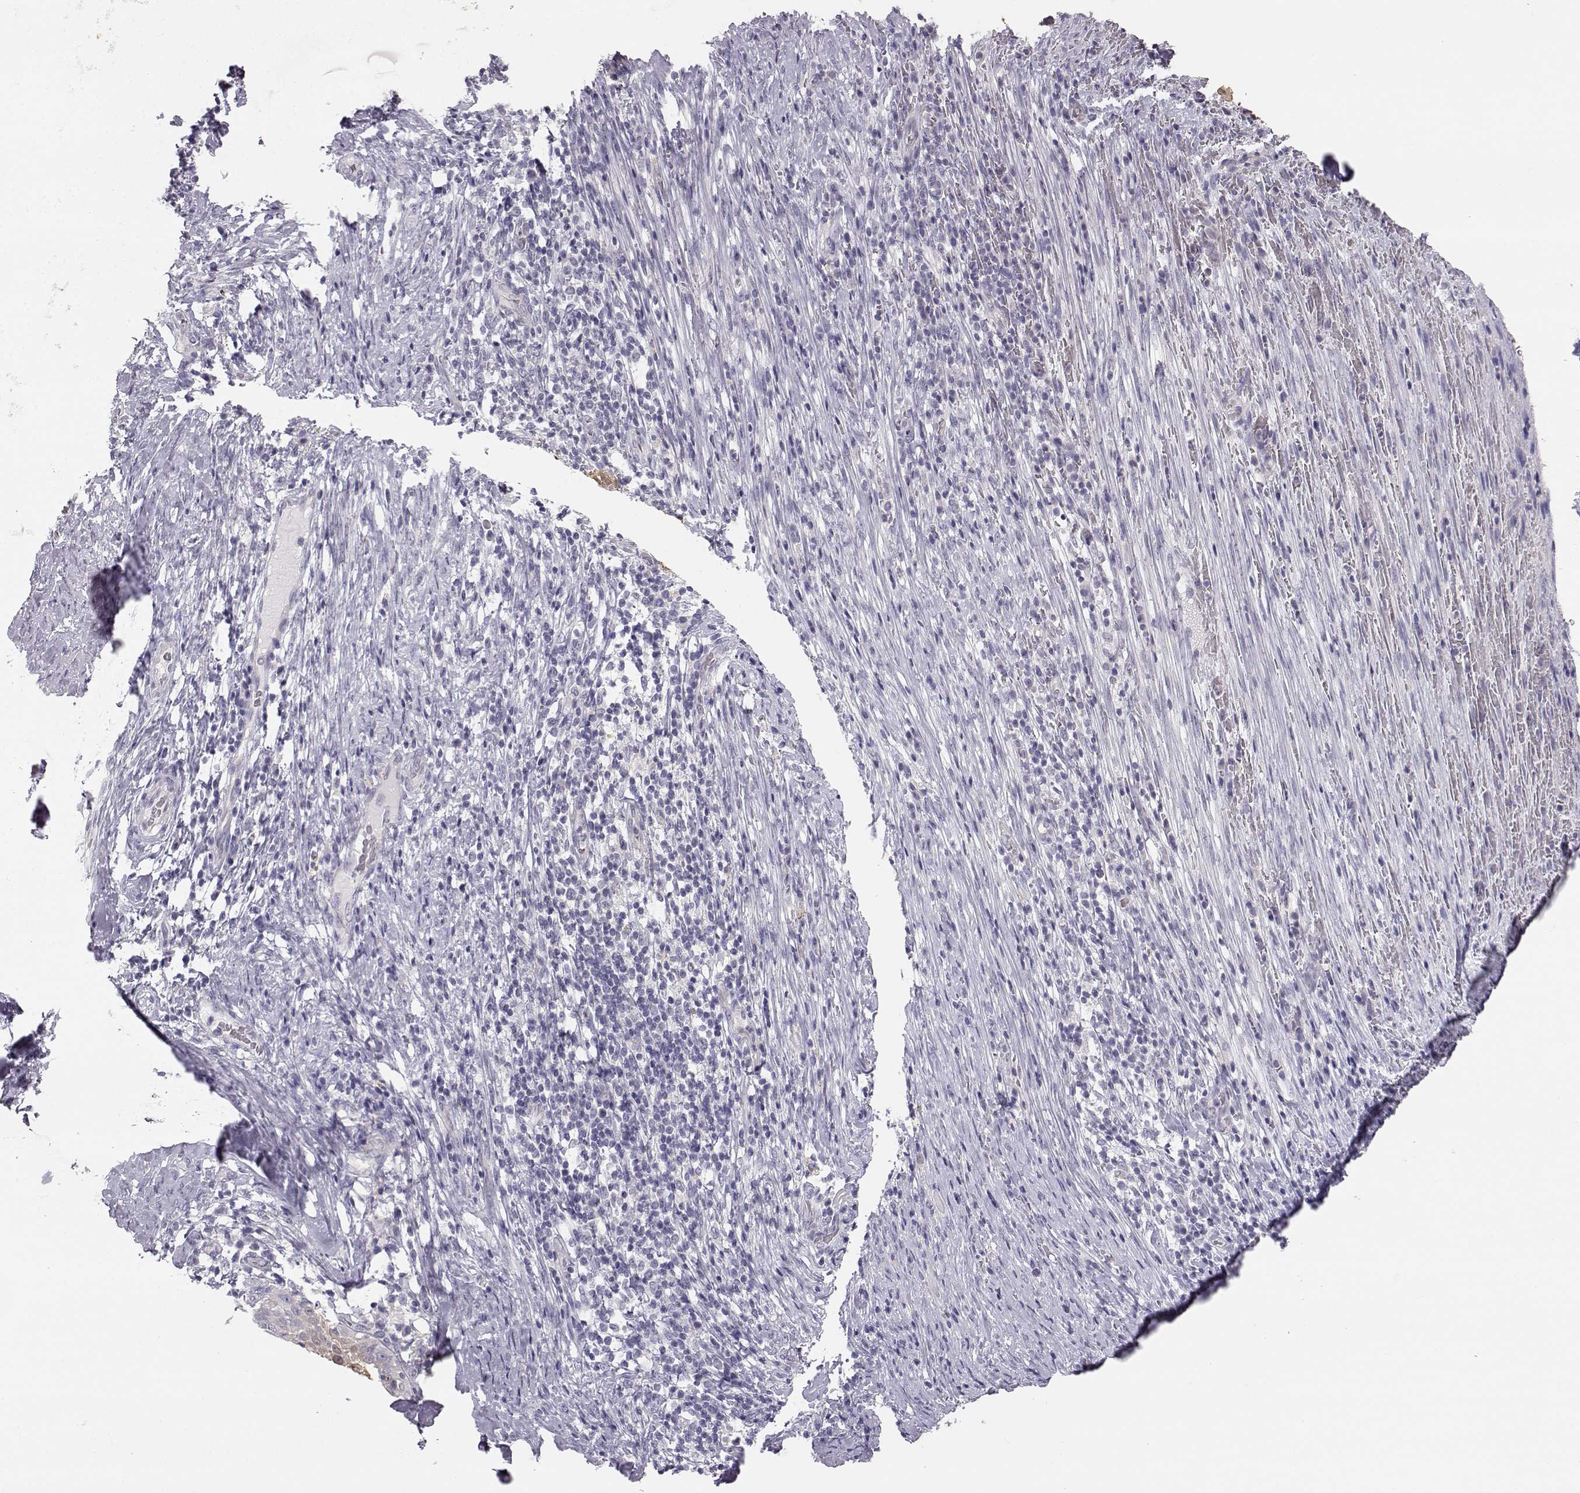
{"staining": {"intensity": "negative", "quantity": "none", "location": "none"}, "tissue": "cervical cancer", "cell_type": "Tumor cells", "image_type": "cancer", "snomed": [{"axis": "morphology", "description": "Squamous cell carcinoma, NOS"}, {"axis": "topography", "description": "Cervix"}], "caption": "There is no significant staining in tumor cells of squamous cell carcinoma (cervical).", "gene": "MYCBPAP", "patient": {"sex": "female", "age": 51}}